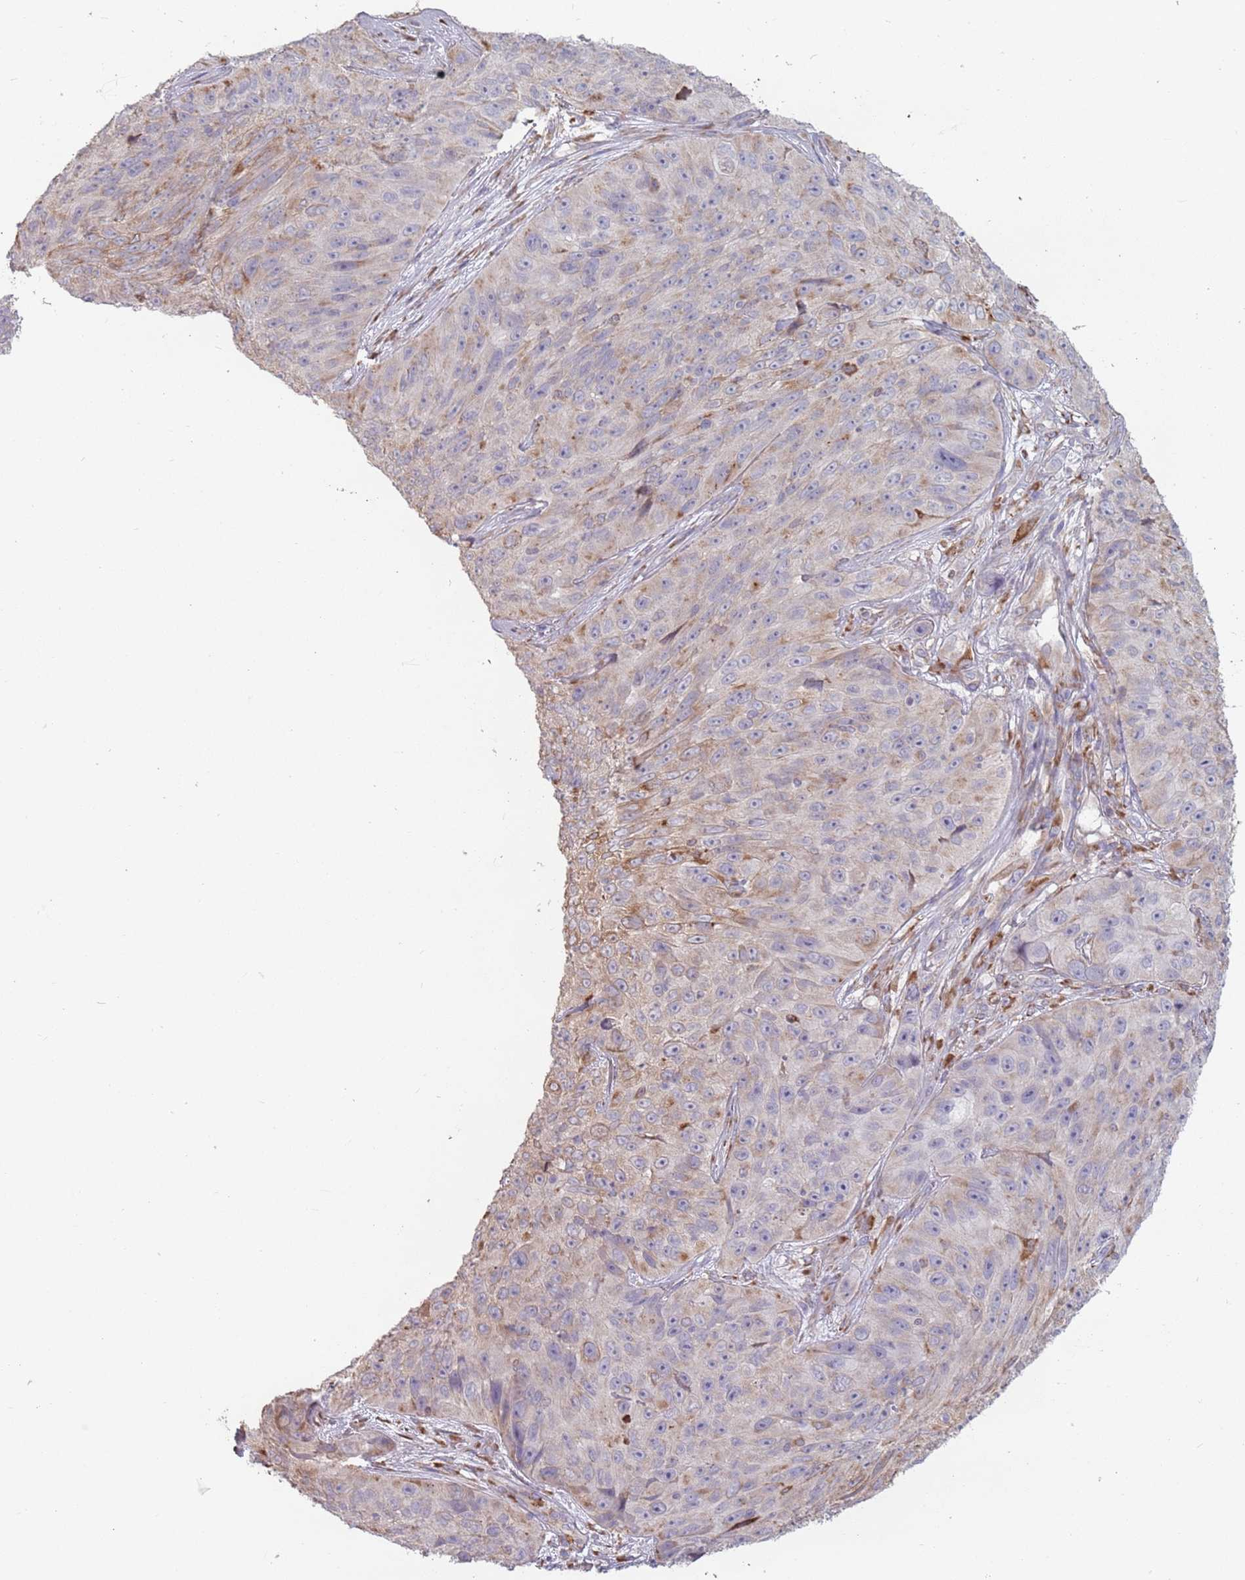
{"staining": {"intensity": "negative", "quantity": "none", "location": "none"}, "tissue": "skin cancer", "cell_type": "Tumor cells", "image_type": "cancer", "snomed": [{"axis": "morphology", "description": "Squamous cell carcinoma, NOS"}, {"axis": "topography", "description": "Skin"}], "caption": "This is an immunohistochemistry (IHC) micrograph of skin cancer (squamous cell carcinoma). There is no expression in tumor cells.", "gene": "RPS9", "patient": {"sex": "female", "age": 87}}